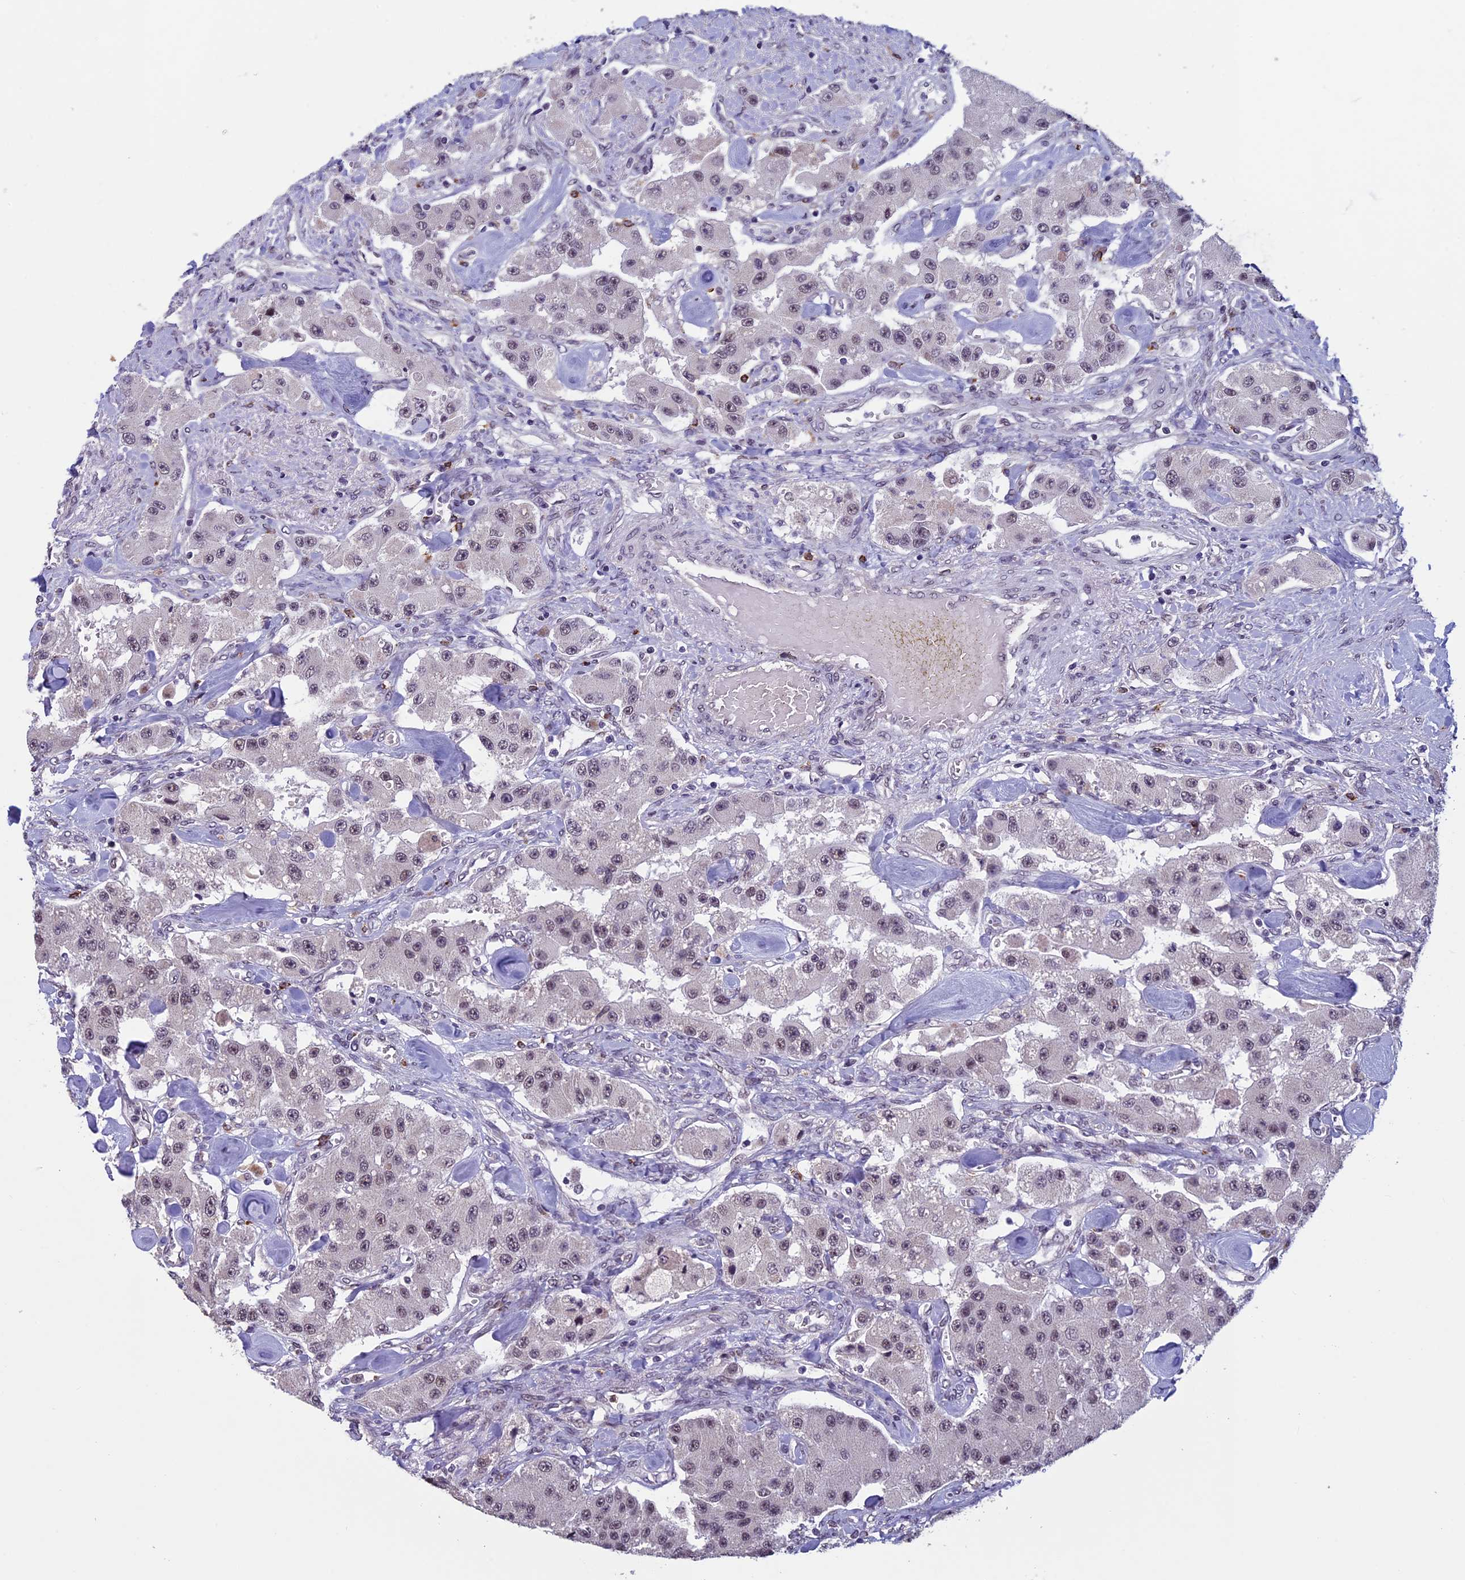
{"staining": {"intensity": "weak", "quantity": "25%-75%", "location": "nuclear"}, "tissue": "carcinoid", "cell_type": "Tumor cells", "image_type": "cancer", "snomed": [{"axis": "morphology", "description": "Carcinoid, malignant, NOS"}, {"axis": "topography", "description": "Pancreas"}], "caption": "IHC micrograph of human malignant carcinoid stained for a protein (brown), which demonstrates low levels of weak nuclear expression in about 25%-75% of tumor cells.", "gene": "RNF40", "patient": {"sex": "male", "age": 41}}